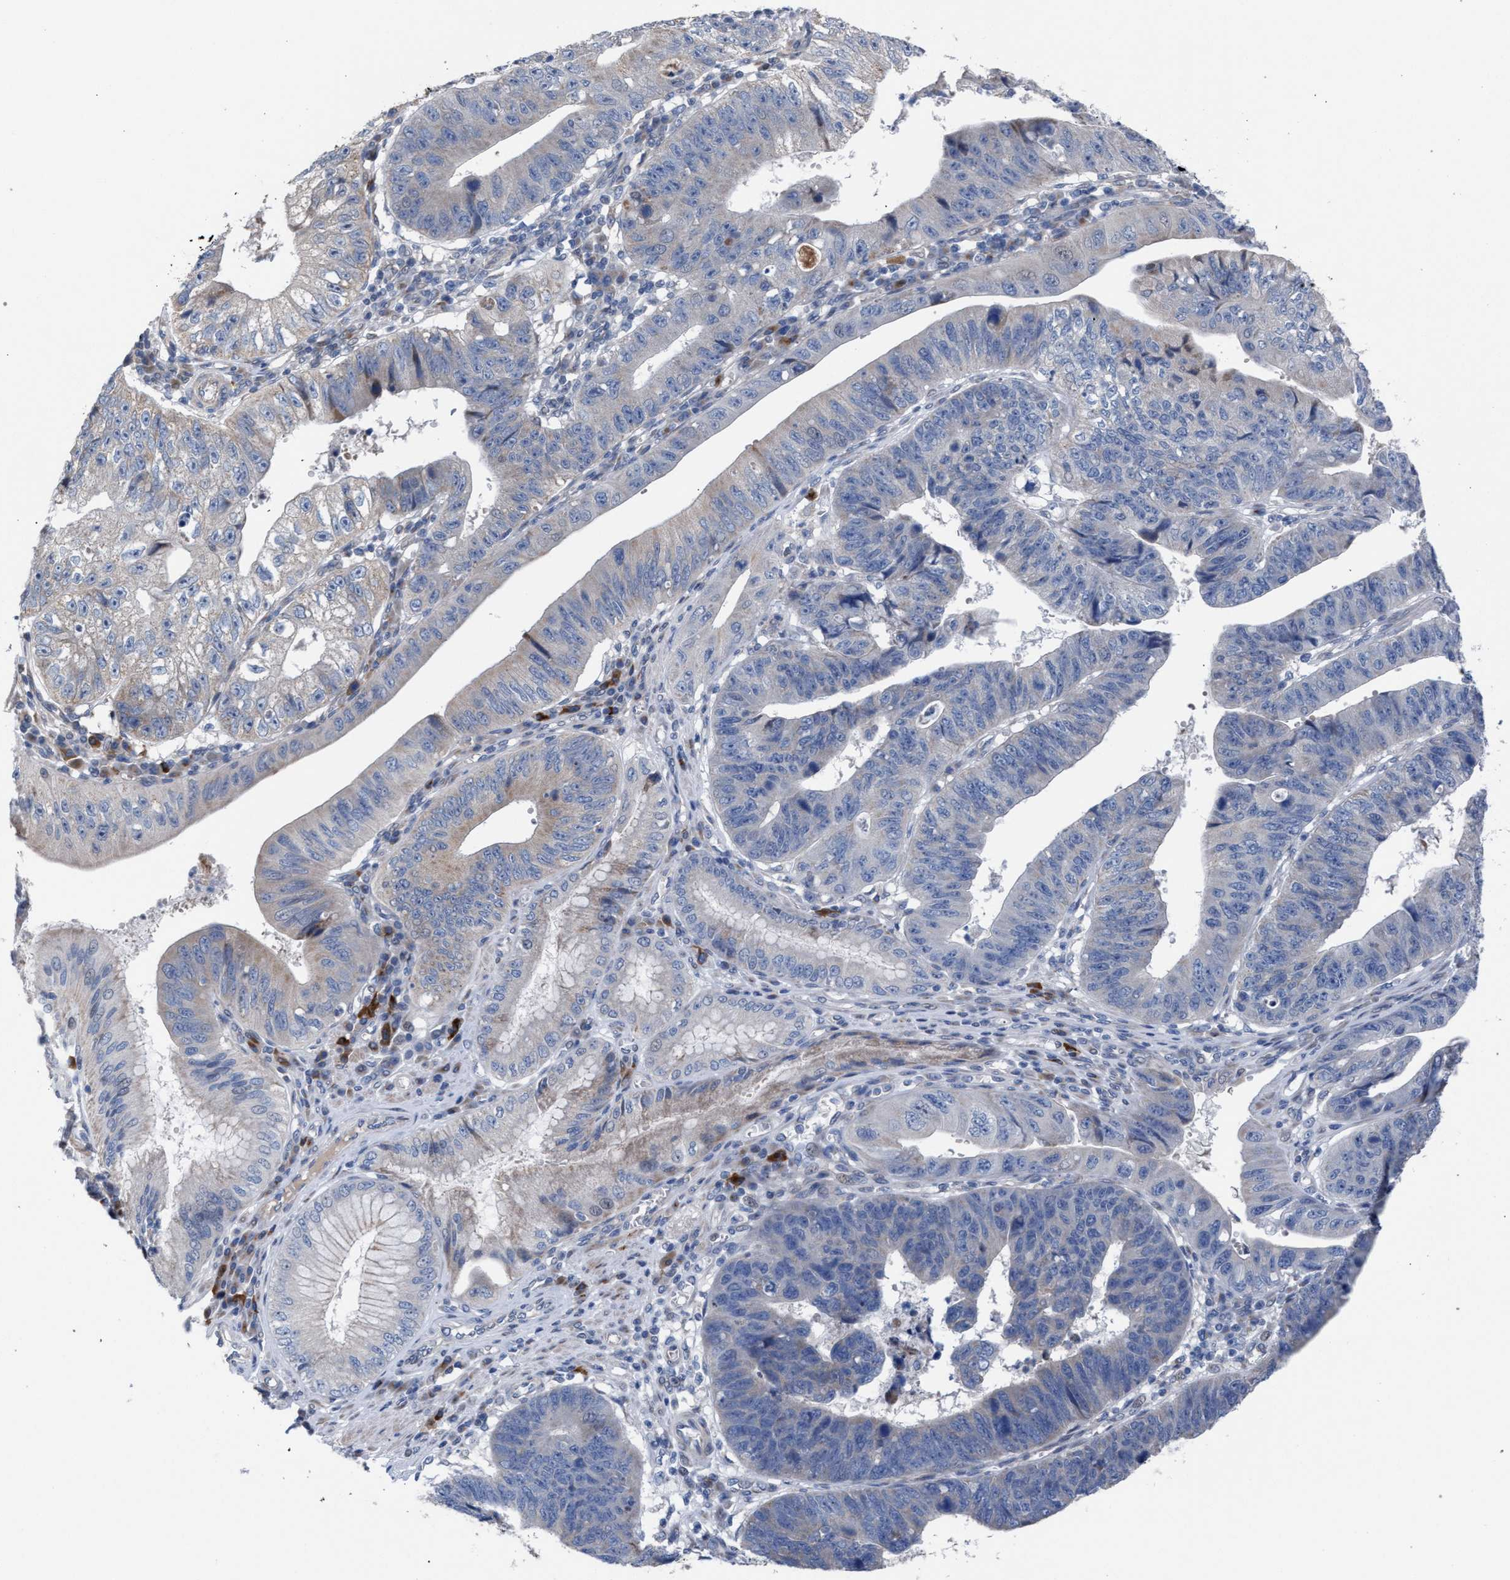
{"staining": {"intensity": "negative", "quantity": "none", "location": "none"}, "tissue": "stomach cancer", "cell_type": "Tumor cells", "image_type": "cancer", "snomed": [{"axis": "morphology", "description": "Adenocarcinoma, NOS"}, {"axis": "topography", "description": "Stomach"}], "caption": "Tumor cells are negative for brown protein staining in adenocarcinoma (stomach).", "gene": "RNF135", "patient": {"sex": "male", "age": 59}}